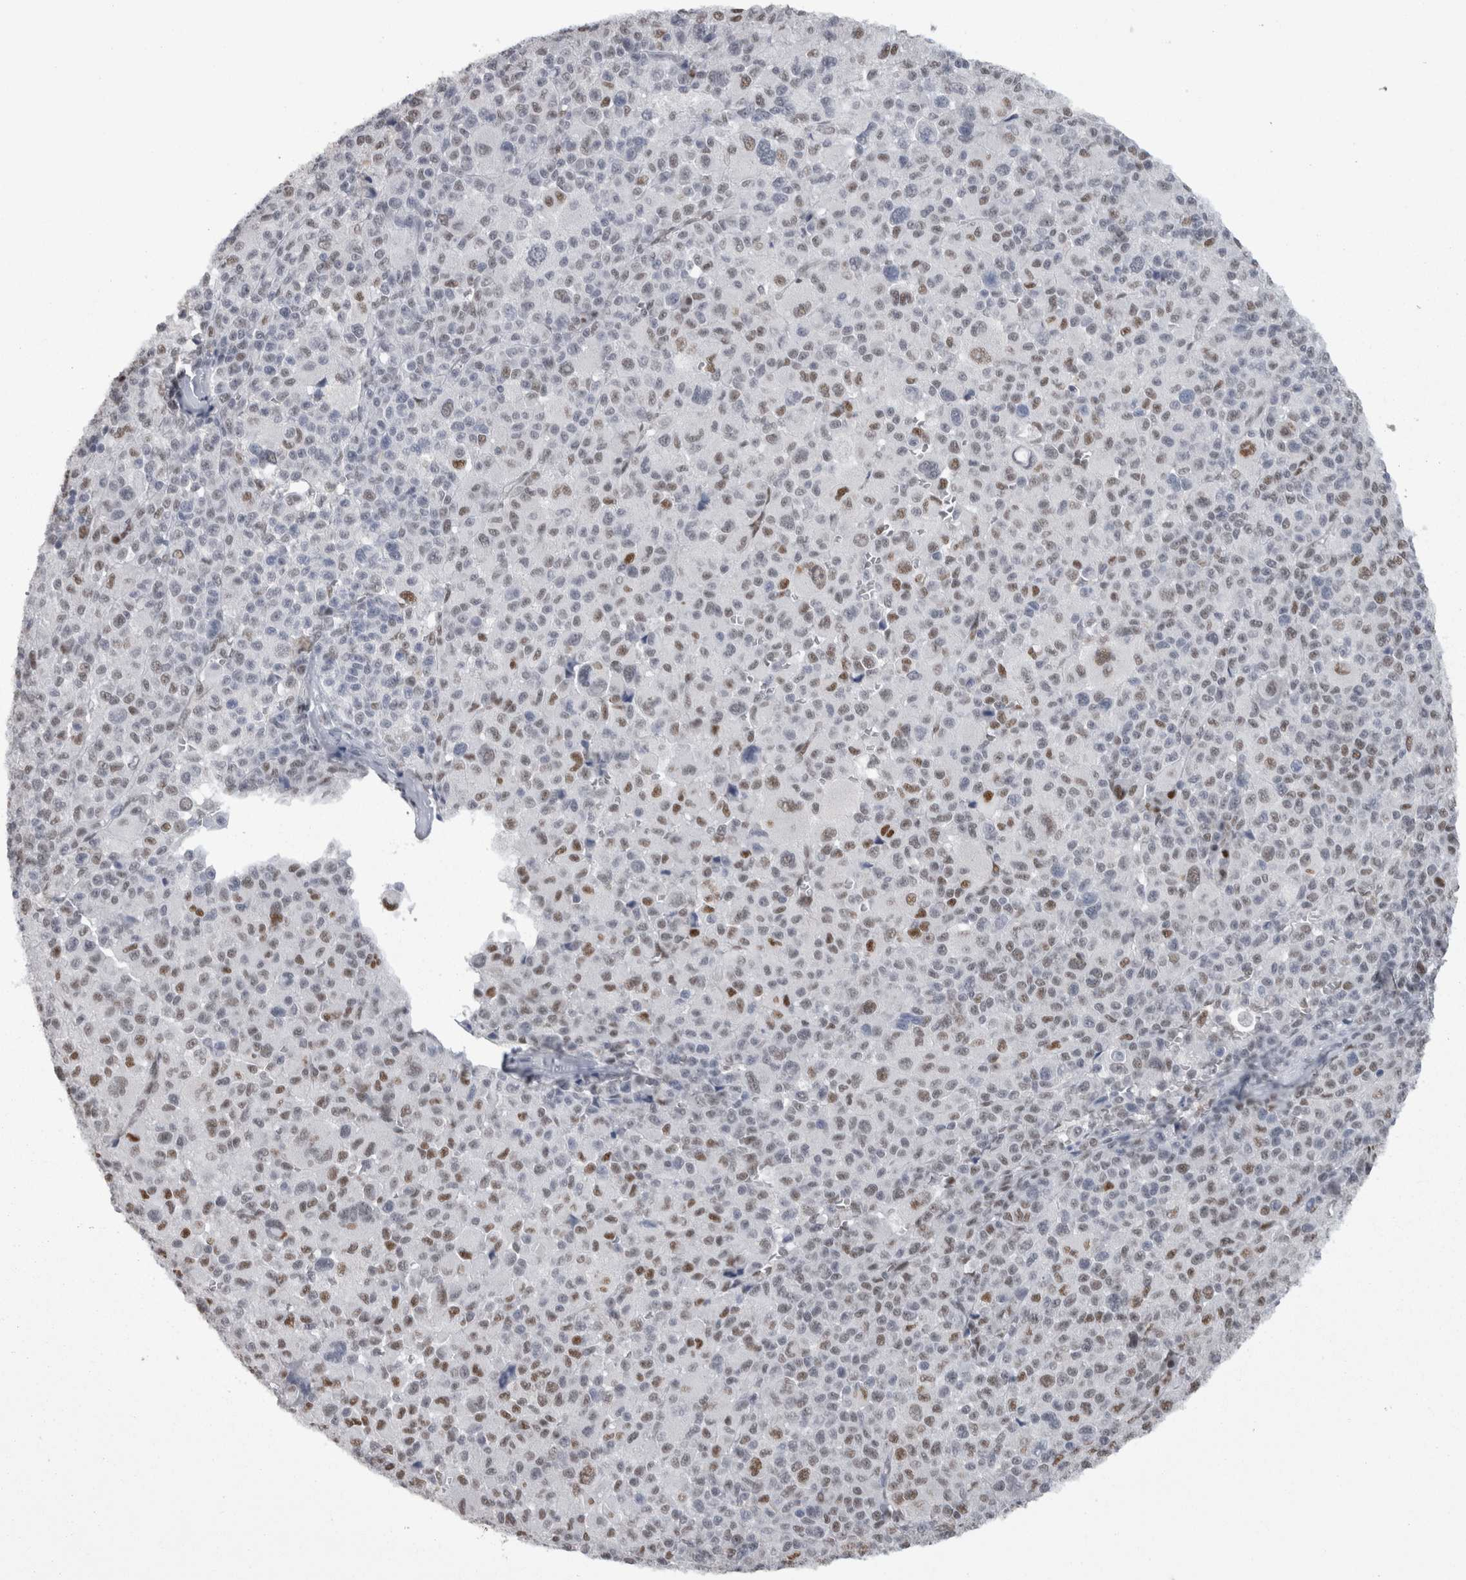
{"staining": {"intensity": "weak", "quantity": "25%-75%", "location": "nuclear"}, "tissue": "melanoma", "cell_type": "Tumor cells", "image_type": "cancer", "snomed": [{"axis": "morphology", "description": "Malignant melanoma, Metastatic site"}, {"axis": "topography", "description": "Skin"}], "caption": "An IHC micrograph of neoplastic tissue is shown. Protein staining in brown labels weak nuclear positivity in melanoma within tumor cells. The protein of interest is stained brown, and the nuclei are stained in blue (DAB (3,3'-diaminobenzidine) IHC with brightfield microscopy, high magnification).", "gene": "C1orf54", "patient": {"sex": "female", "age": 74}}